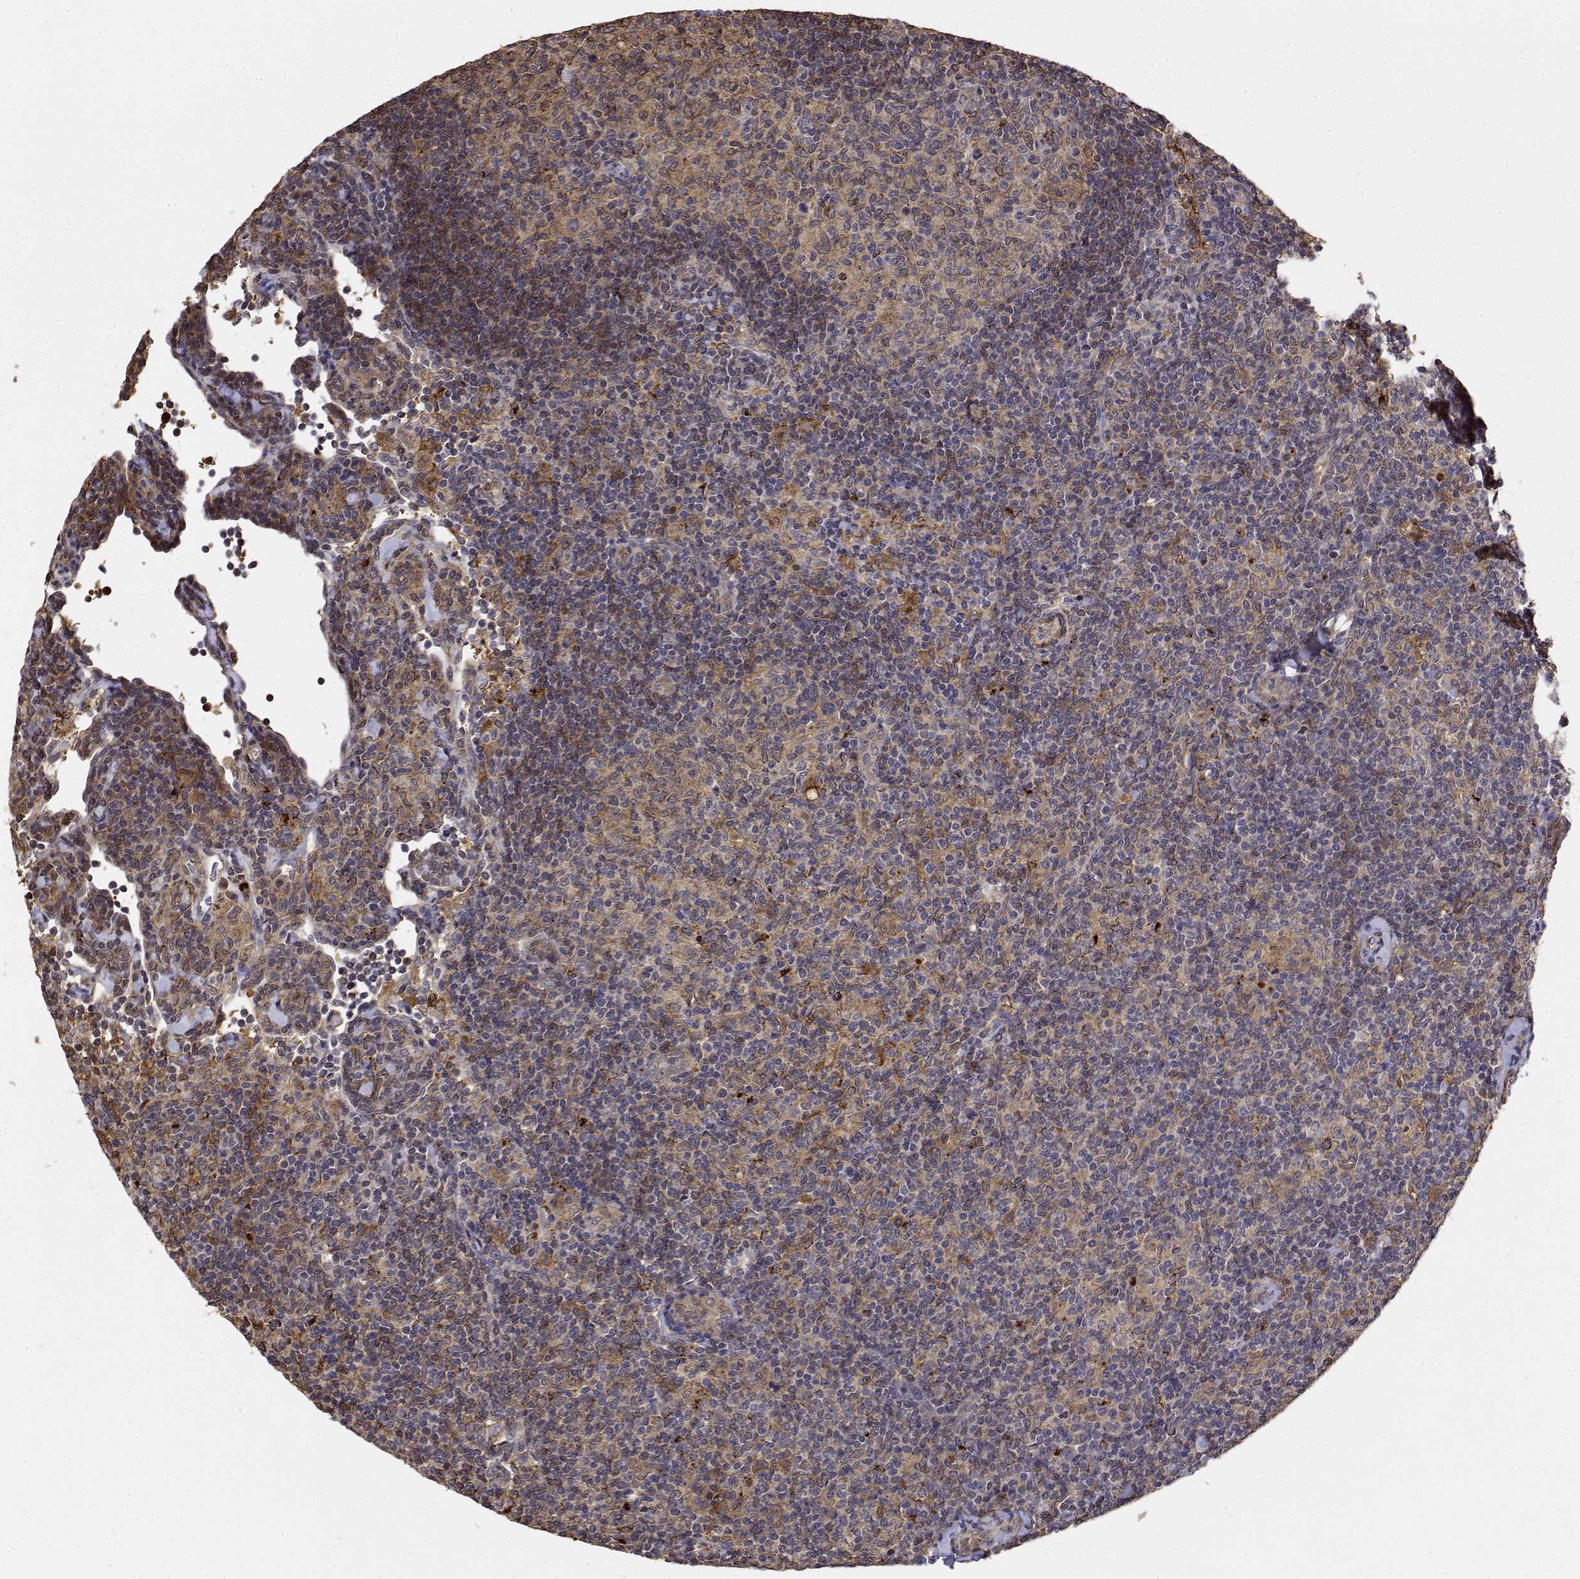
{"staining": {"intensity": "moderate", "quantity": "25%-75%", "location": "cytoplasmic/membranous"}, "tissue": "lymphoma", "cell_type": "Tumor cells", "image_type": "cancer", "snomed": [{"axis": "morphology", "description": "Malignant lymphoma, non-Hodgkin's type, Low grade"}, {"axis": "topography", "description": "Lymph node"}], "caption": "Immunohistochemistry (DAB (3,3'-diaminobenzidine)) staining of human malignant lymphoma, non-Hodgkin's type (low-grade) demonstrates moderate cytoplasmic/membranous protein staining in about 25%-75% of tumor cells. Using DAB (brown) and hematoxylin (blue) stains, captured at high magnification using brightfield microscopy.", "gene": "PCID2", "patient": {"sex": "female", "age": 56}}